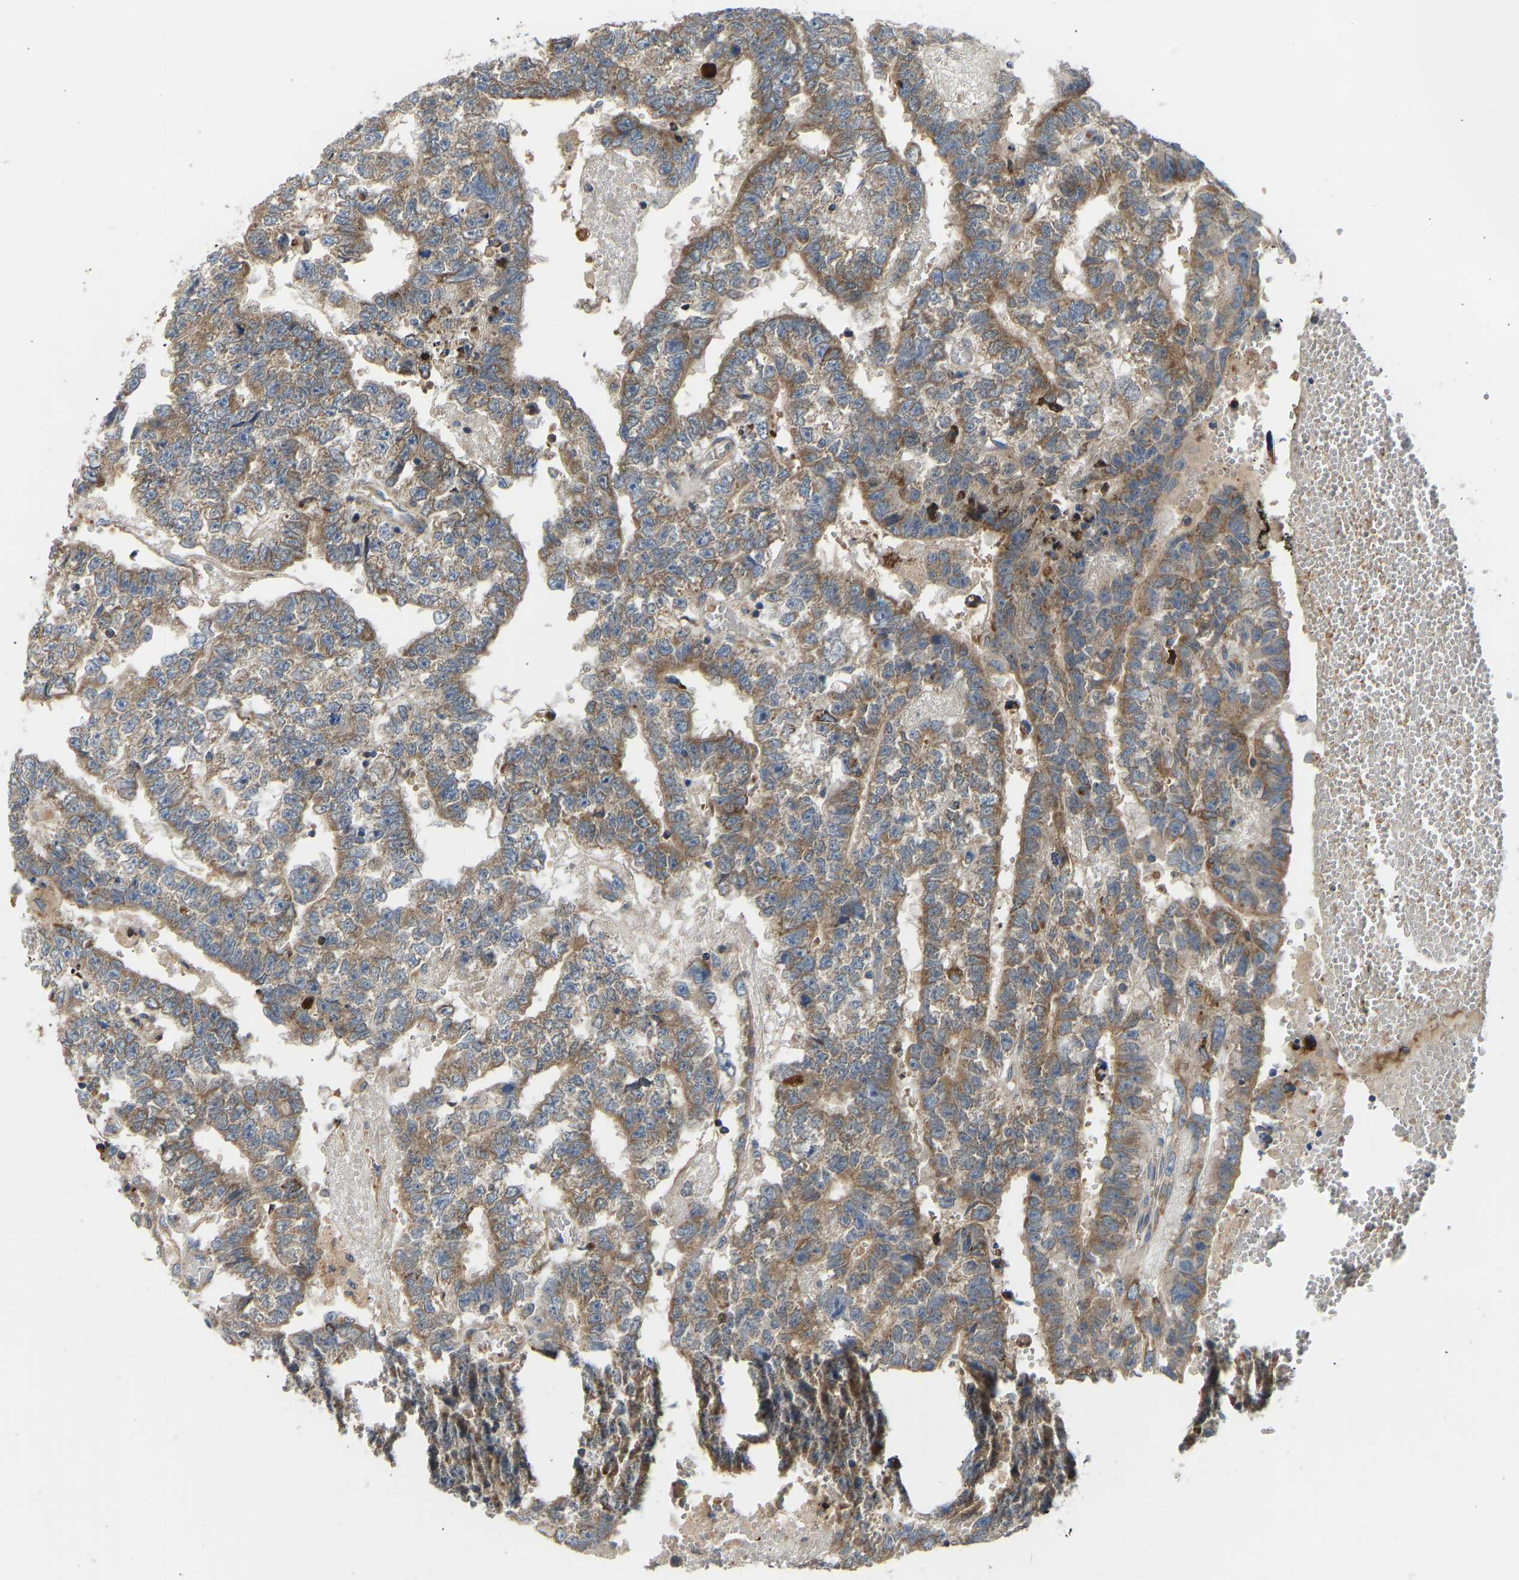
{"staining": {"intensity": "moderate", "quantity": ">75%", "location": "cytoplasmic/membranous"}, "tissue": "testis cancer", "cell_type": "Tumor cells", "image_type": "cancer", "snomed": [{"axis": "morphology", "description": "Carcinoma, Embryonal, NOS"}, {"axis": "topography", "description": "Testis"}], "caption": "Protein expression analysis of human testis embryonal carcinoma reveals moderate cytoplasmic/membranous staining in about >75% of tumor cells. (DAB IHC with brightfield microscopy, high magnification).", "gene": "RBP1", "patient": {"sex": "male", "age": 25}}